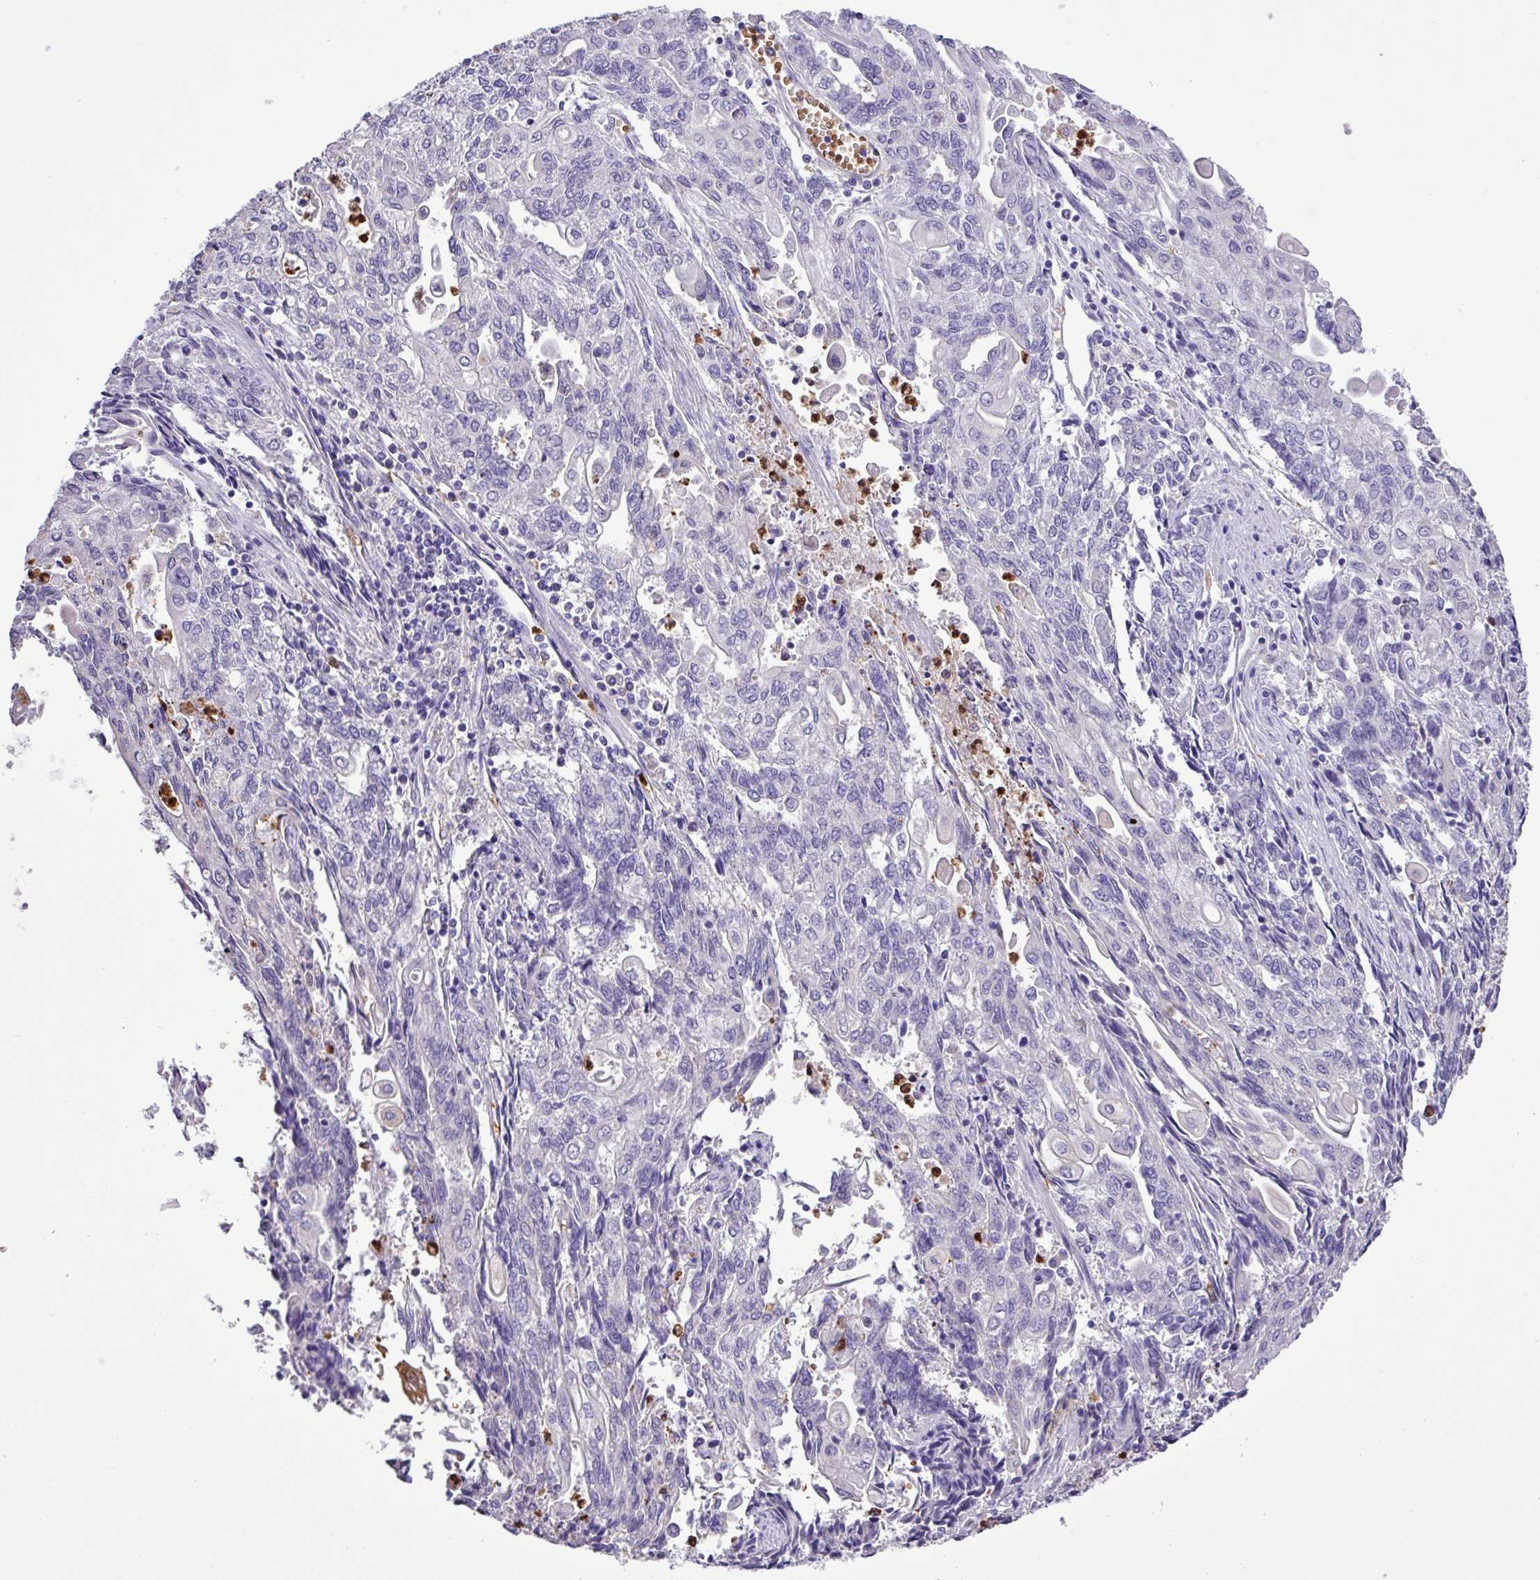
{"staining": {"intensity": "negative", "quantity": "none", "location": "none"}, "tissue": "endometrial cancer", "cell_type": "Tumor cells", "image_type": "cancer", "snomed": [{"axis": "morphology", "description": "Adenocarcinoma, NOS"}, {"axis": "topography", "description": "Endometrium"}], "caption": "The image reveals no staining of tumor cells in endometrial adenocarcinoma. (DAB (3,3'-diaminobenzidine) immunohistochemistry, high magnification).", "gene": "MGAT4B", "patient": {"sex": "female", "age": 54}}